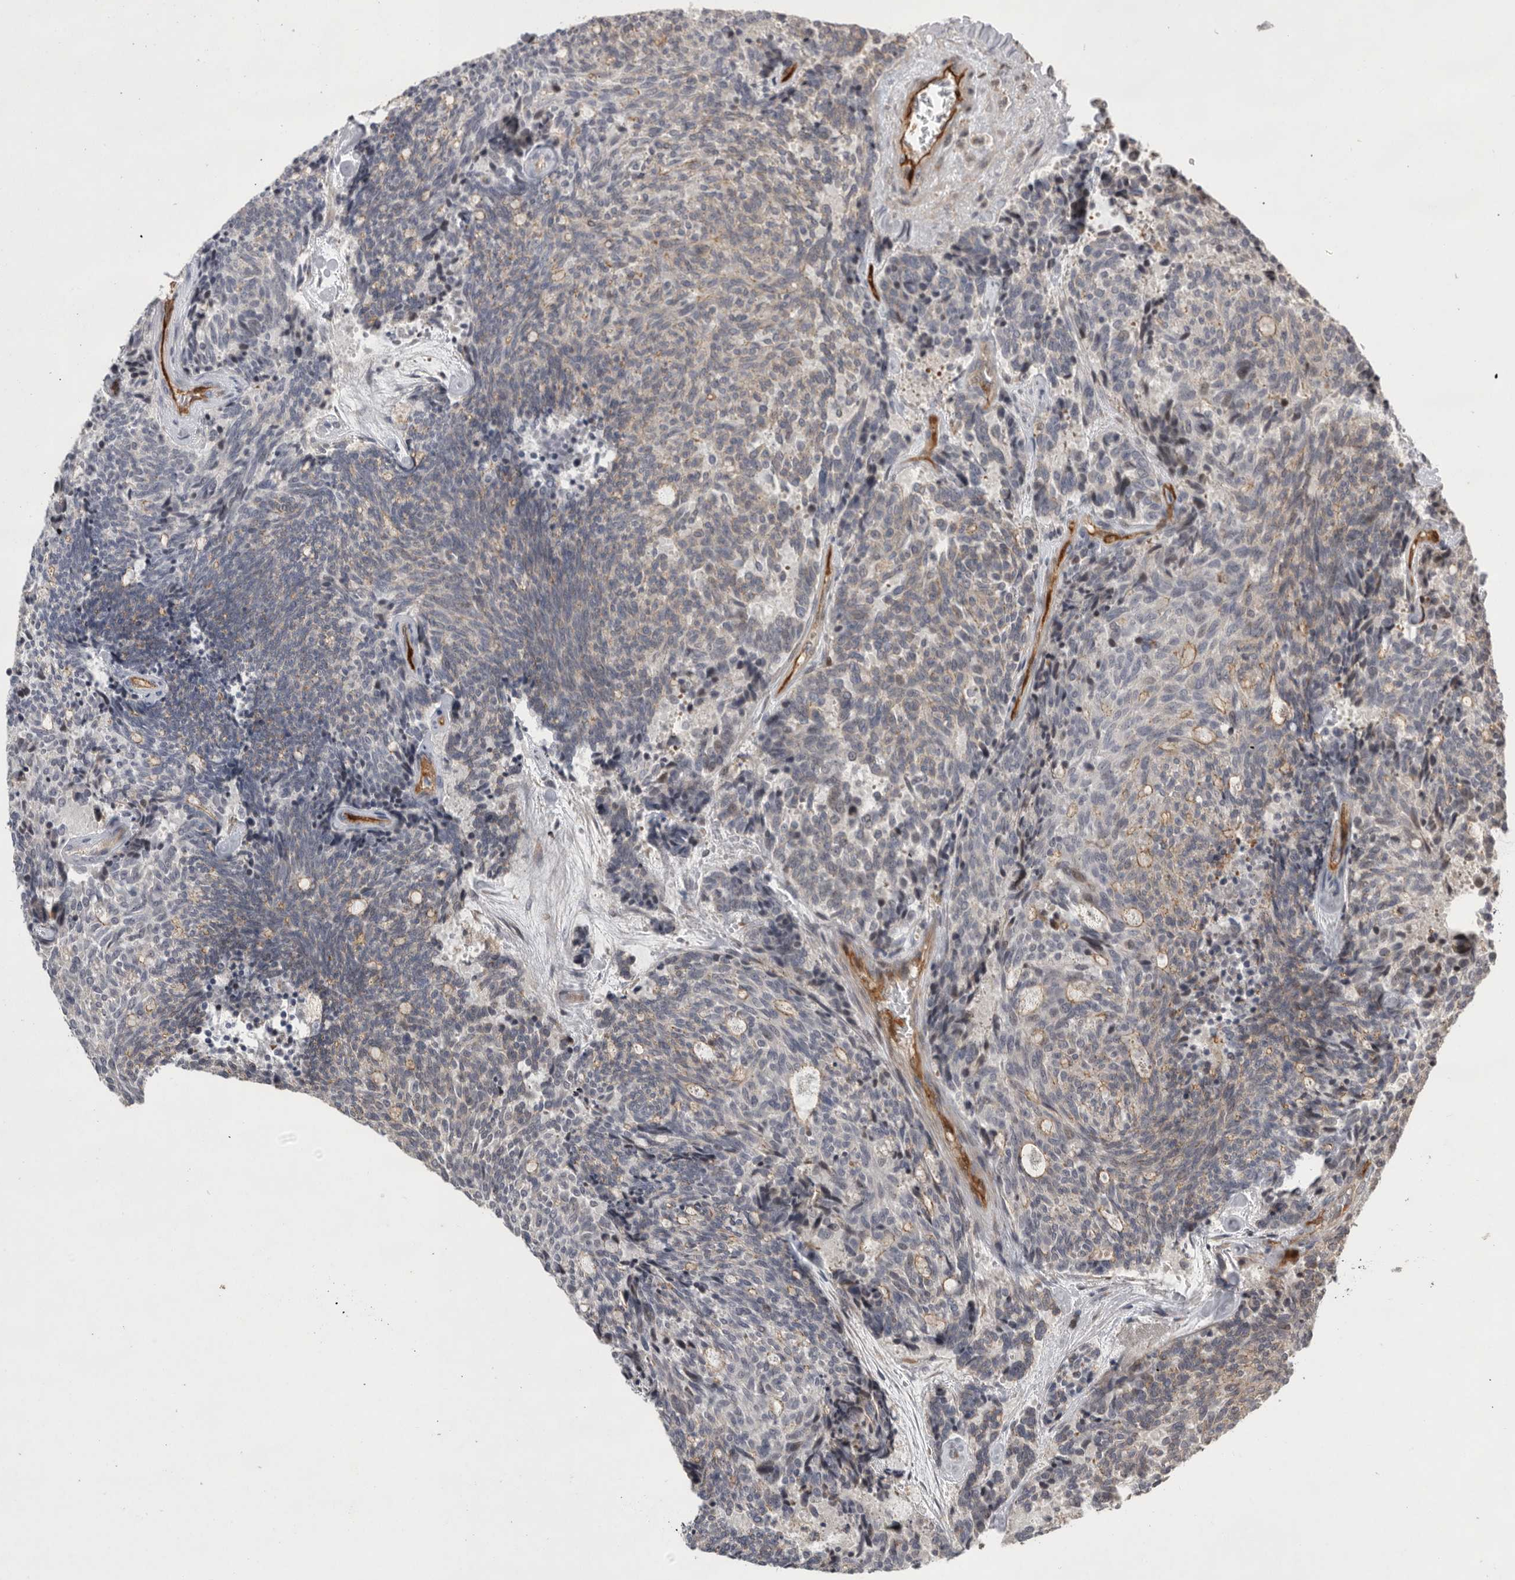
{"staining": {"intensity": "weak", "quantity": "<25%", "location": "cytoplasmic/membranous"}, "tissue": "carcinoid", "cell_type": "Tumor cells", "image_type": "cancer", "snomed": [{"axis": "morphology", "description": "Carcinoid, malignant, NOS"}, {"axis": "topography", "description": "Pancreas"}], "caption": "DAB (3,3'-diaminobenzidine) immunohistochemical staining of carcinoid reveals no significant positivity in tumor cells.", "gene": "MPDZ", "patient": {"sex": "female", "age": 54}}